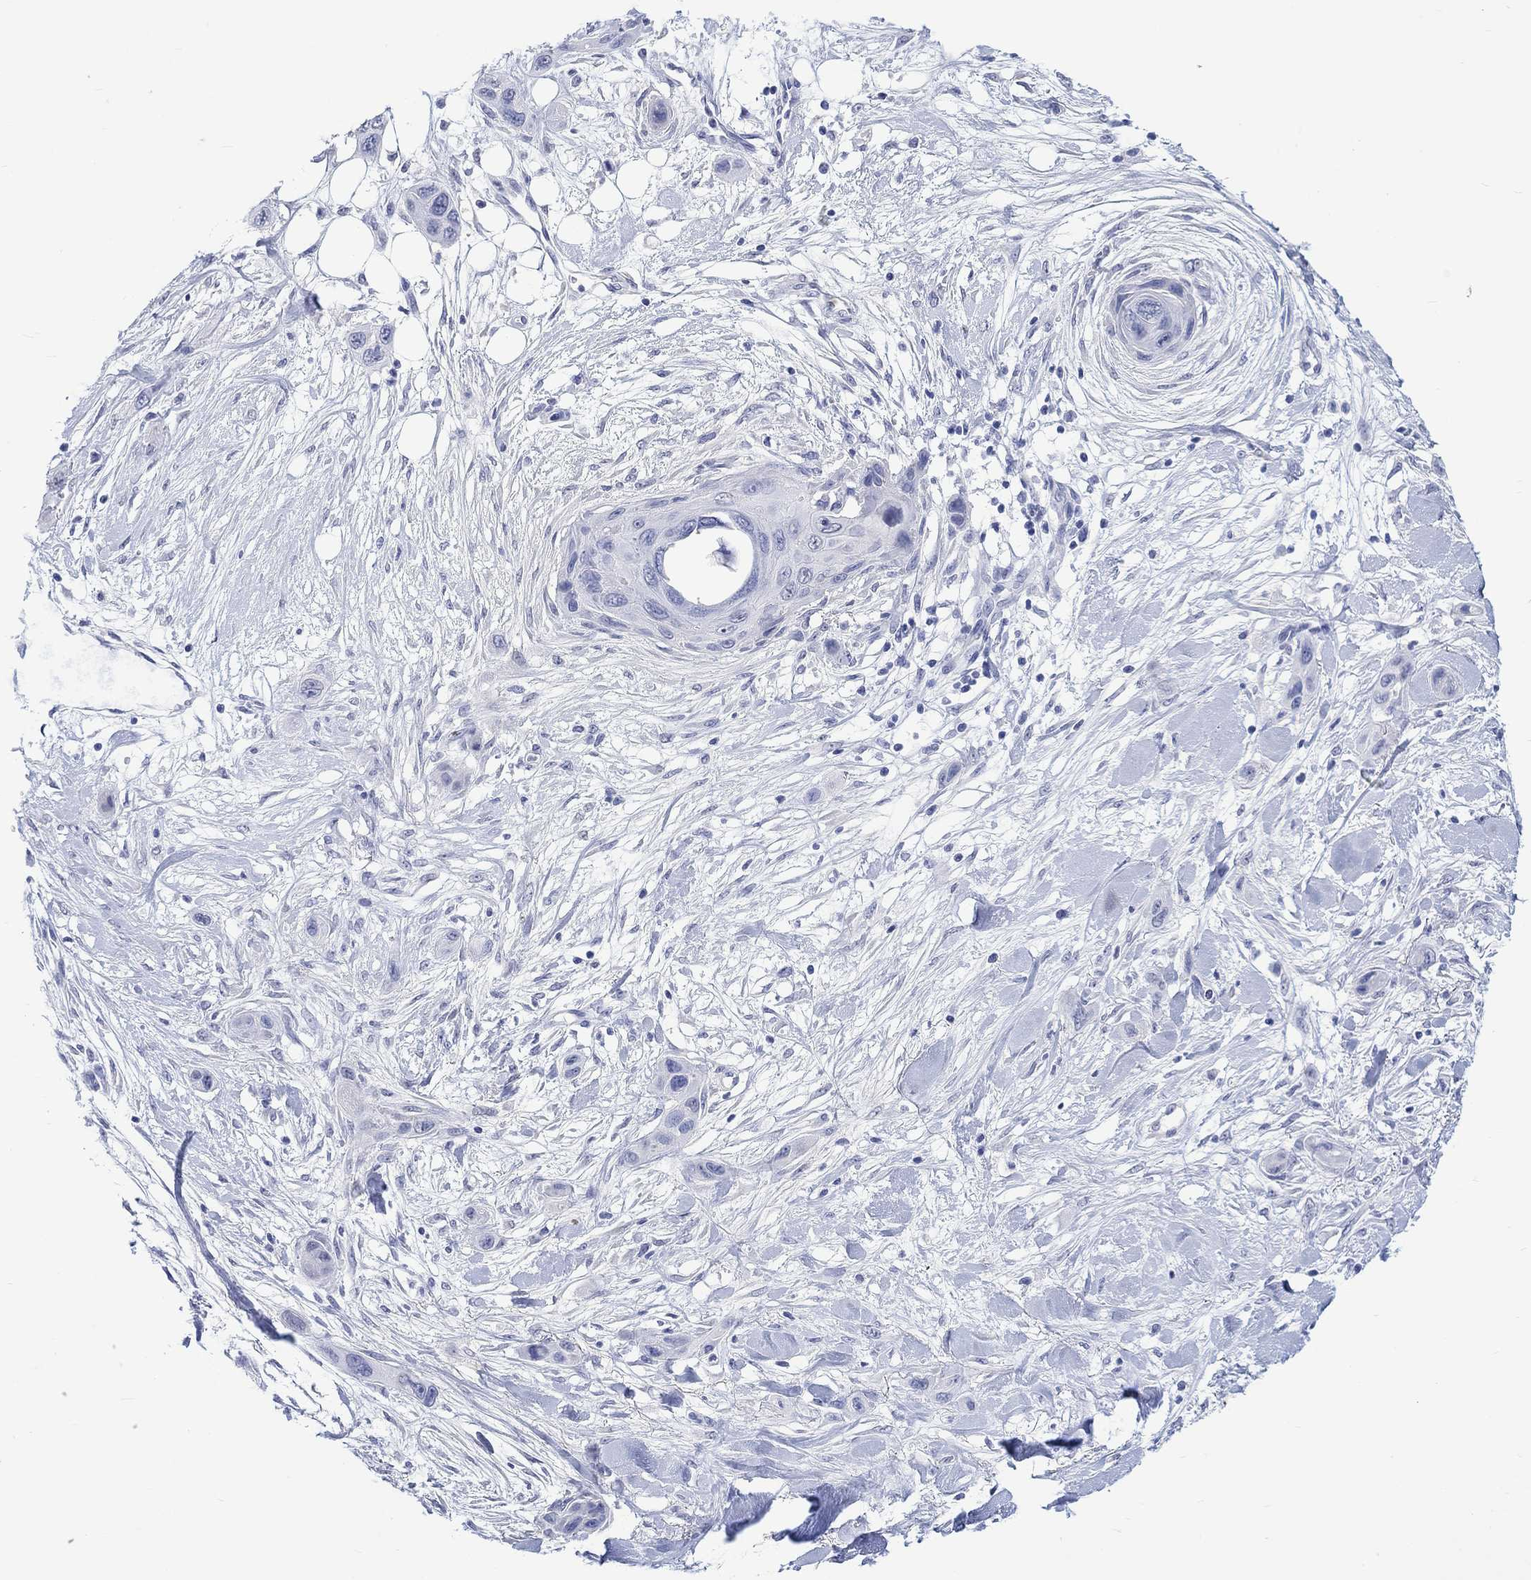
{"staining": {"intensity": "negative", "quantity": "none", "location": "none"}, "tissue": "skin cancer", "cell_type": "Tumor cells", "image_type": "cancer", "snomed": [{"axis": "morphology", "description": "Squamous cell carcinoma, NOS"}, {"axis": "topography", "description": "Skin"}], "caption": "This is an immunohistochemistry image of human skin cancer. There is no positivity in tumor cells.", "gene": "MSI1", "patient": {"sex": "male", "age": 79}}